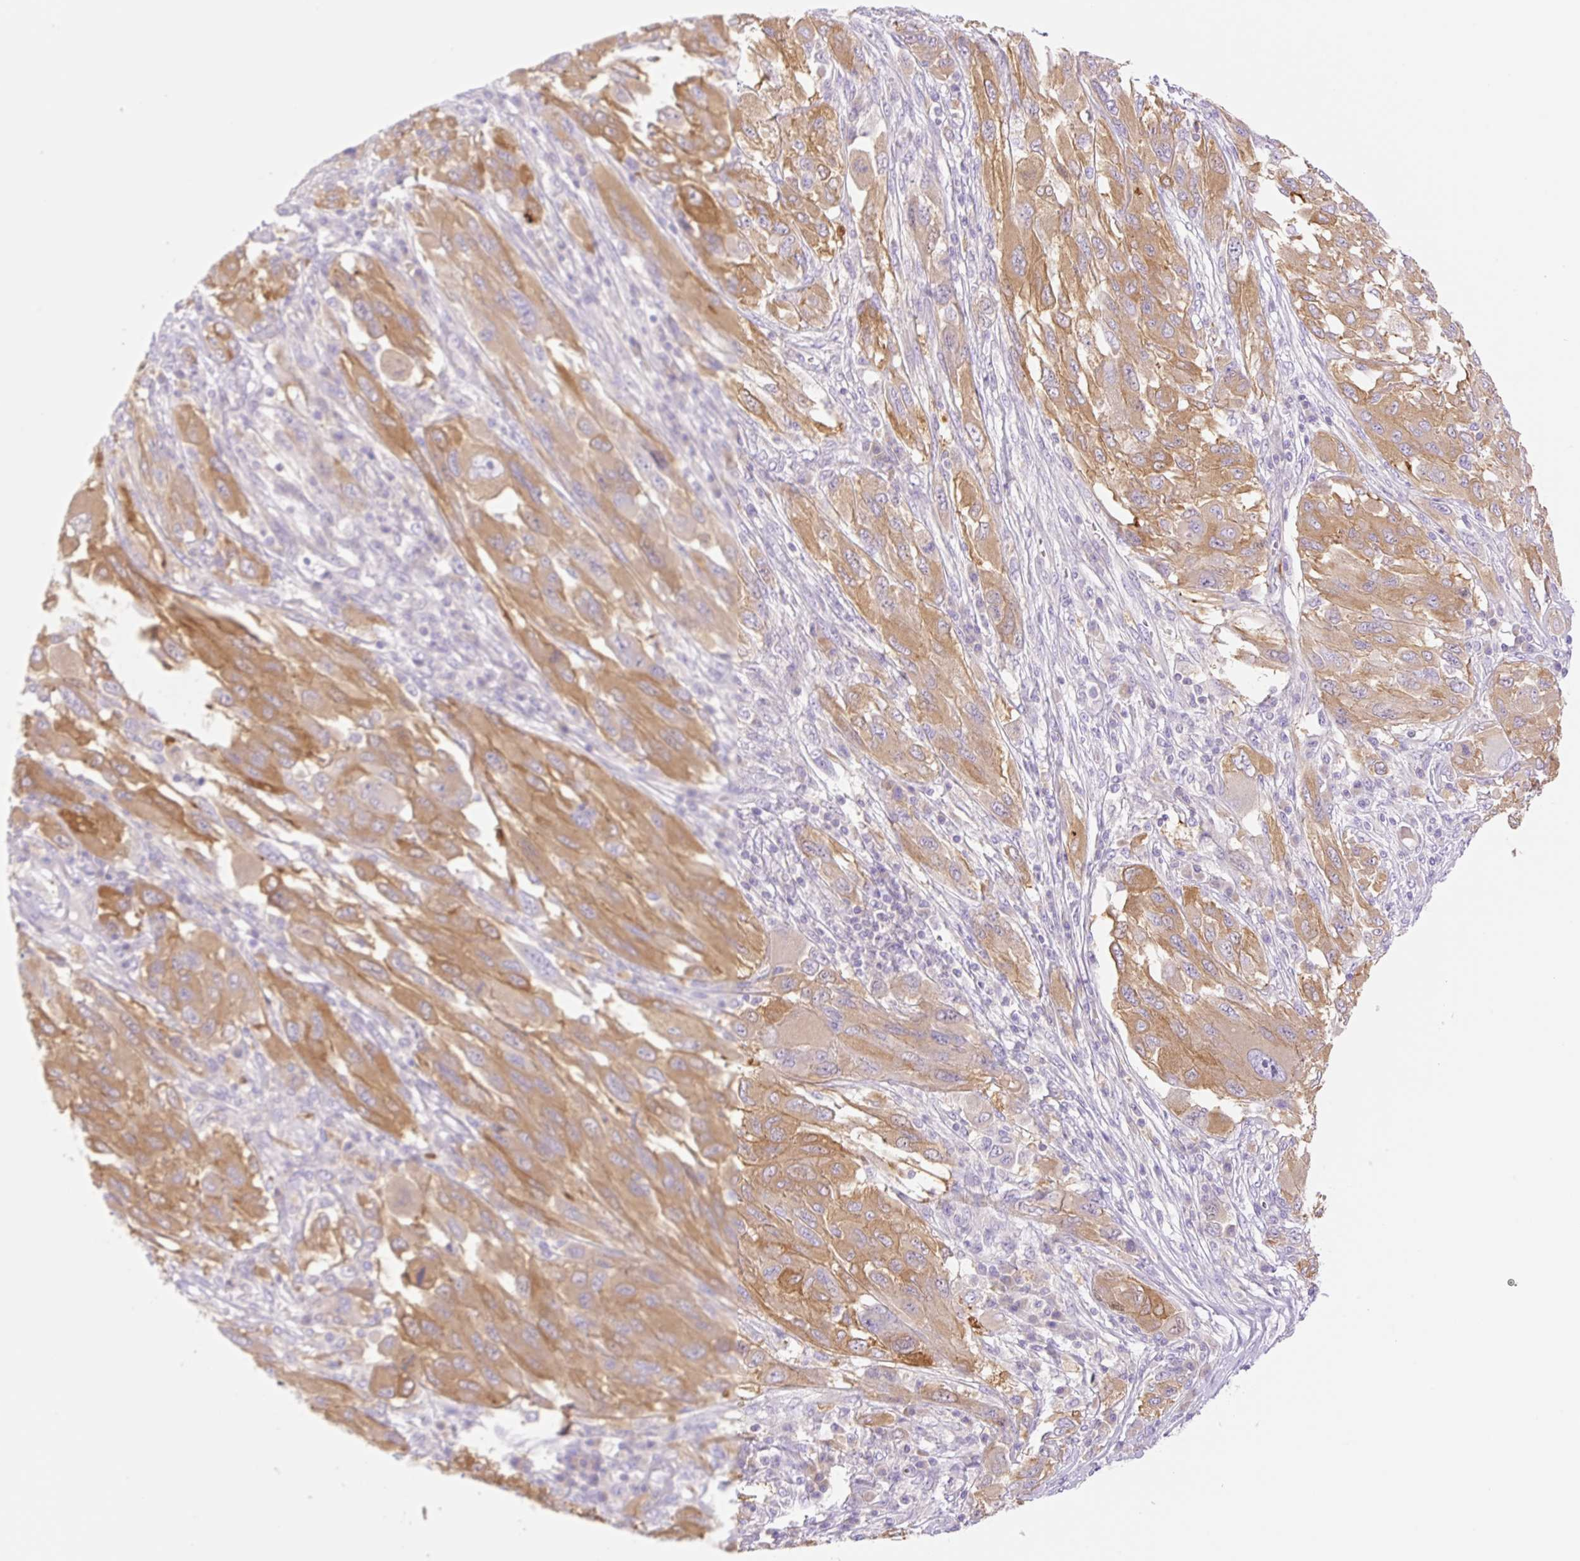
{"staining": {"intensity": "moderate", "quantity": ">75%", "location": "cytoplasmic/membranous"}, "tissue": "melanoma", "cell_type": "Tumor cells", "image_type": "cancer", "snomed": [{"axis": "morphology", "description": "Malignant melanoma, NOS"}, {"axis": "topography", "description": "Skin"}], "caption": "Immunohistochemistry (DAB (3,3'-diaminobenzidine)) staining of human melanoma shows moderate cytoplasmic/membranous protein positivity in approximately >75% of tumor cells. The protein is shown in brown color, while the nuclei are stained blue.", "gene": "DENND5A", "patient": {"sex": "female", "age": 91}}